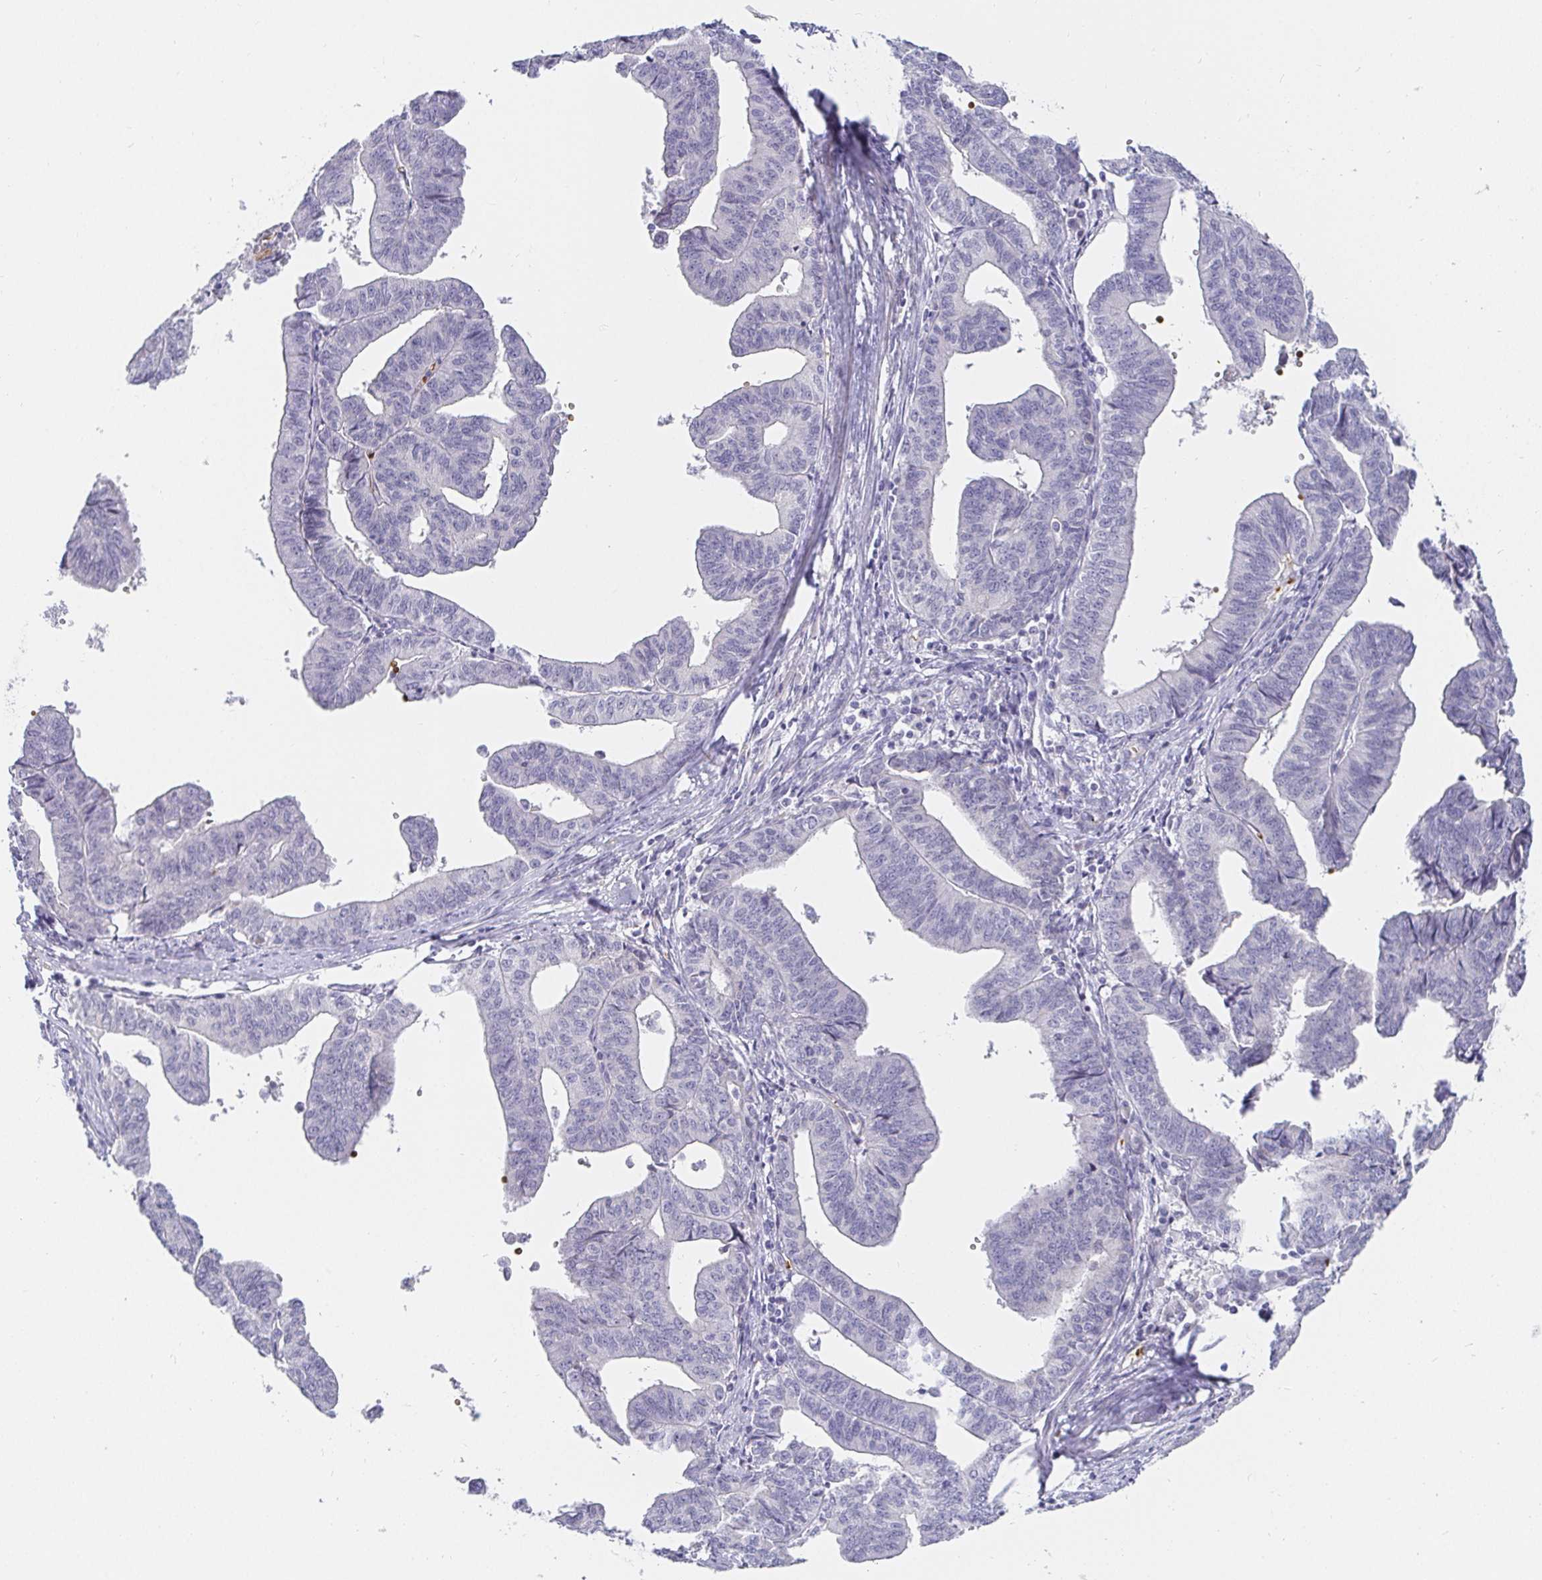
{"staining": {"intensity": "negative", "quantity": "none", "location": "none"}, "tissue": "endometrial cancer", "cell_type": "Tumor cells", "image_type": "cancer", "snomed": [{"axis": "morphology", "description": "Adenocarcinoma, NOS"}, {"axis": "topography", "description": "Endometrium"}], "caption": "The immunohistochemistry histopathology image has no significant staining in tumor cells of adenocarcinoma (endometrial) tissue.", "gene": "FGF21", "patient": {"sex": "female", "age": 65}}